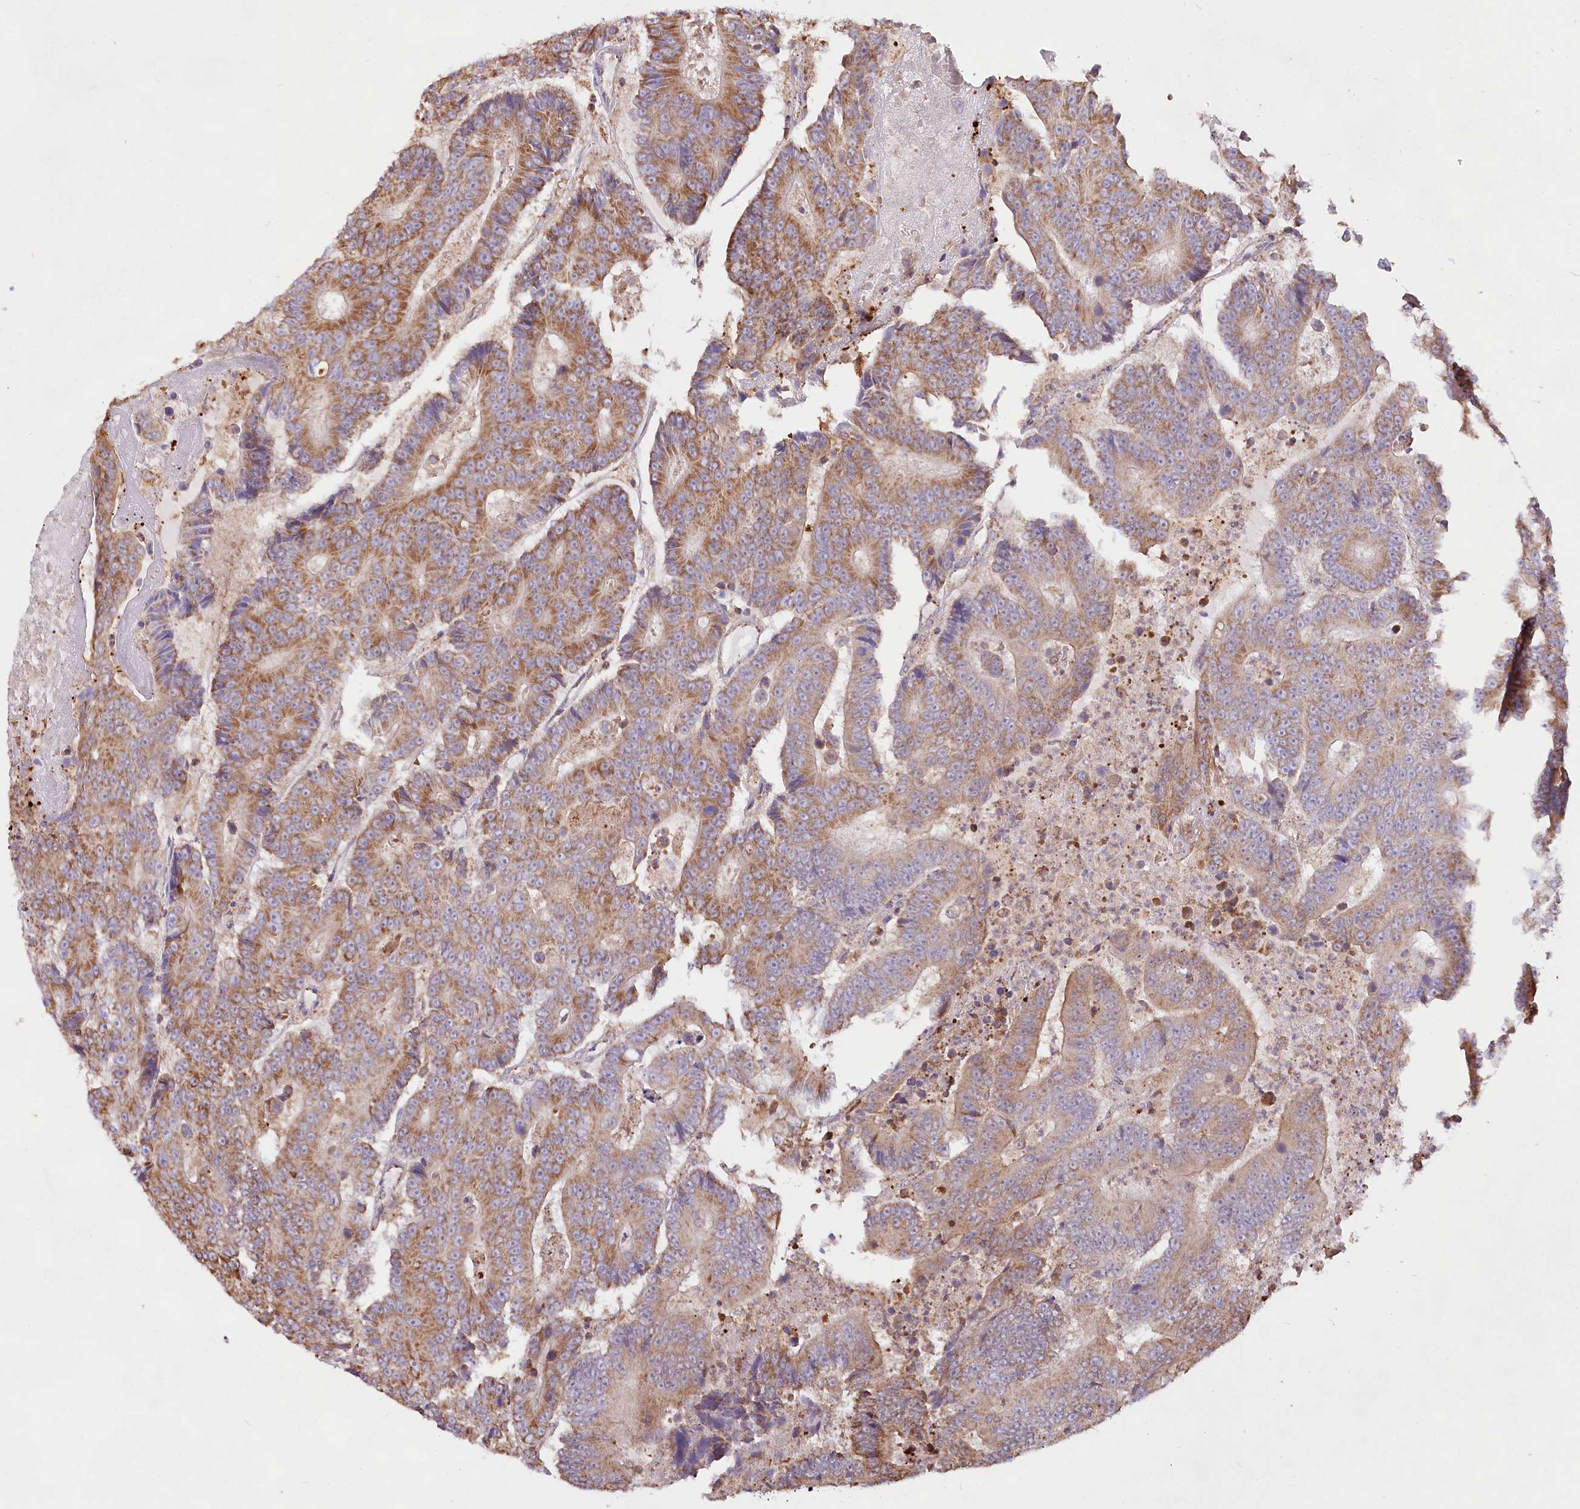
{"staining": {"intensity": "moderate", "quantity": ">75%", "location": "cytoplasmic/membranous"}, "tissue": "colorectal cancer", "cell_type": "Tumor cells", "image_type": "cancer", "snomed": [{"axis": "morphology", "description": "Adenocarcinoma, NOS"}, {"axis": "topography", "description": "Colon"}], "caption": "Colorectal cancer (adenocarcinoma) tissue displays moderate cytoplasmic/membranous staining in approximately >75% of tumor cells", "gene": "TASOR2", "patient": {"sex": "male", "age": 83}}